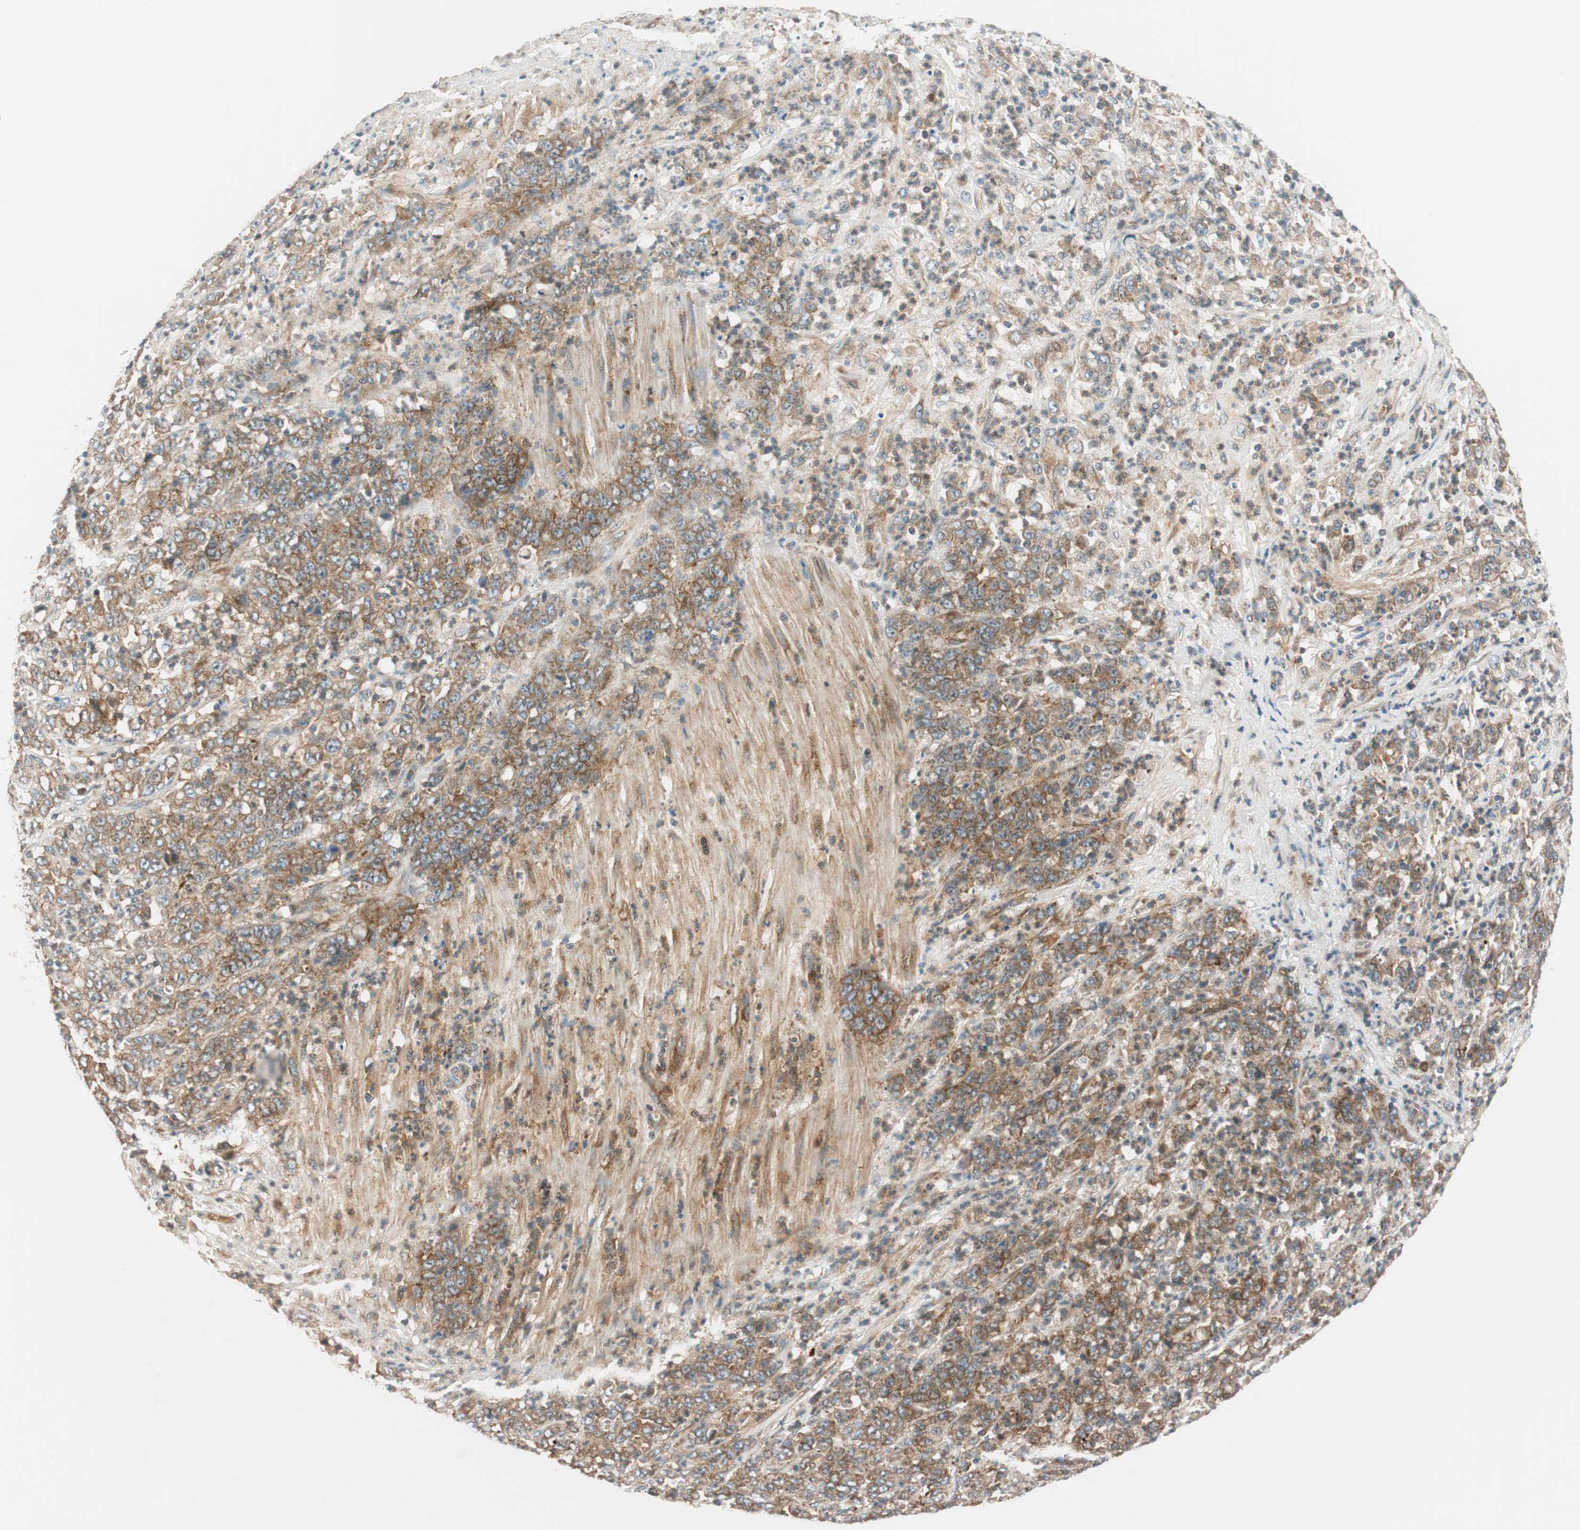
{"staining": {"intensity": "moderate", "quantity": ">75%", "location": "cytoplasmic/membranous"}, "tissue": "stomach cancer", "cell_type": "Tumor cells", "image_type": "cancer", "snomed": [{"axis": "morphology", "description": "Adenocarcinoma, NOS"}, {"axis": "topography", "description": "Stomach, lower"}], "caption": "Stomach adenocarcinoma stained with a protein marker shows moderate staining in tumor cells.", "gene": "ABI1", "patient": {"sex": "female", "age": 71}}